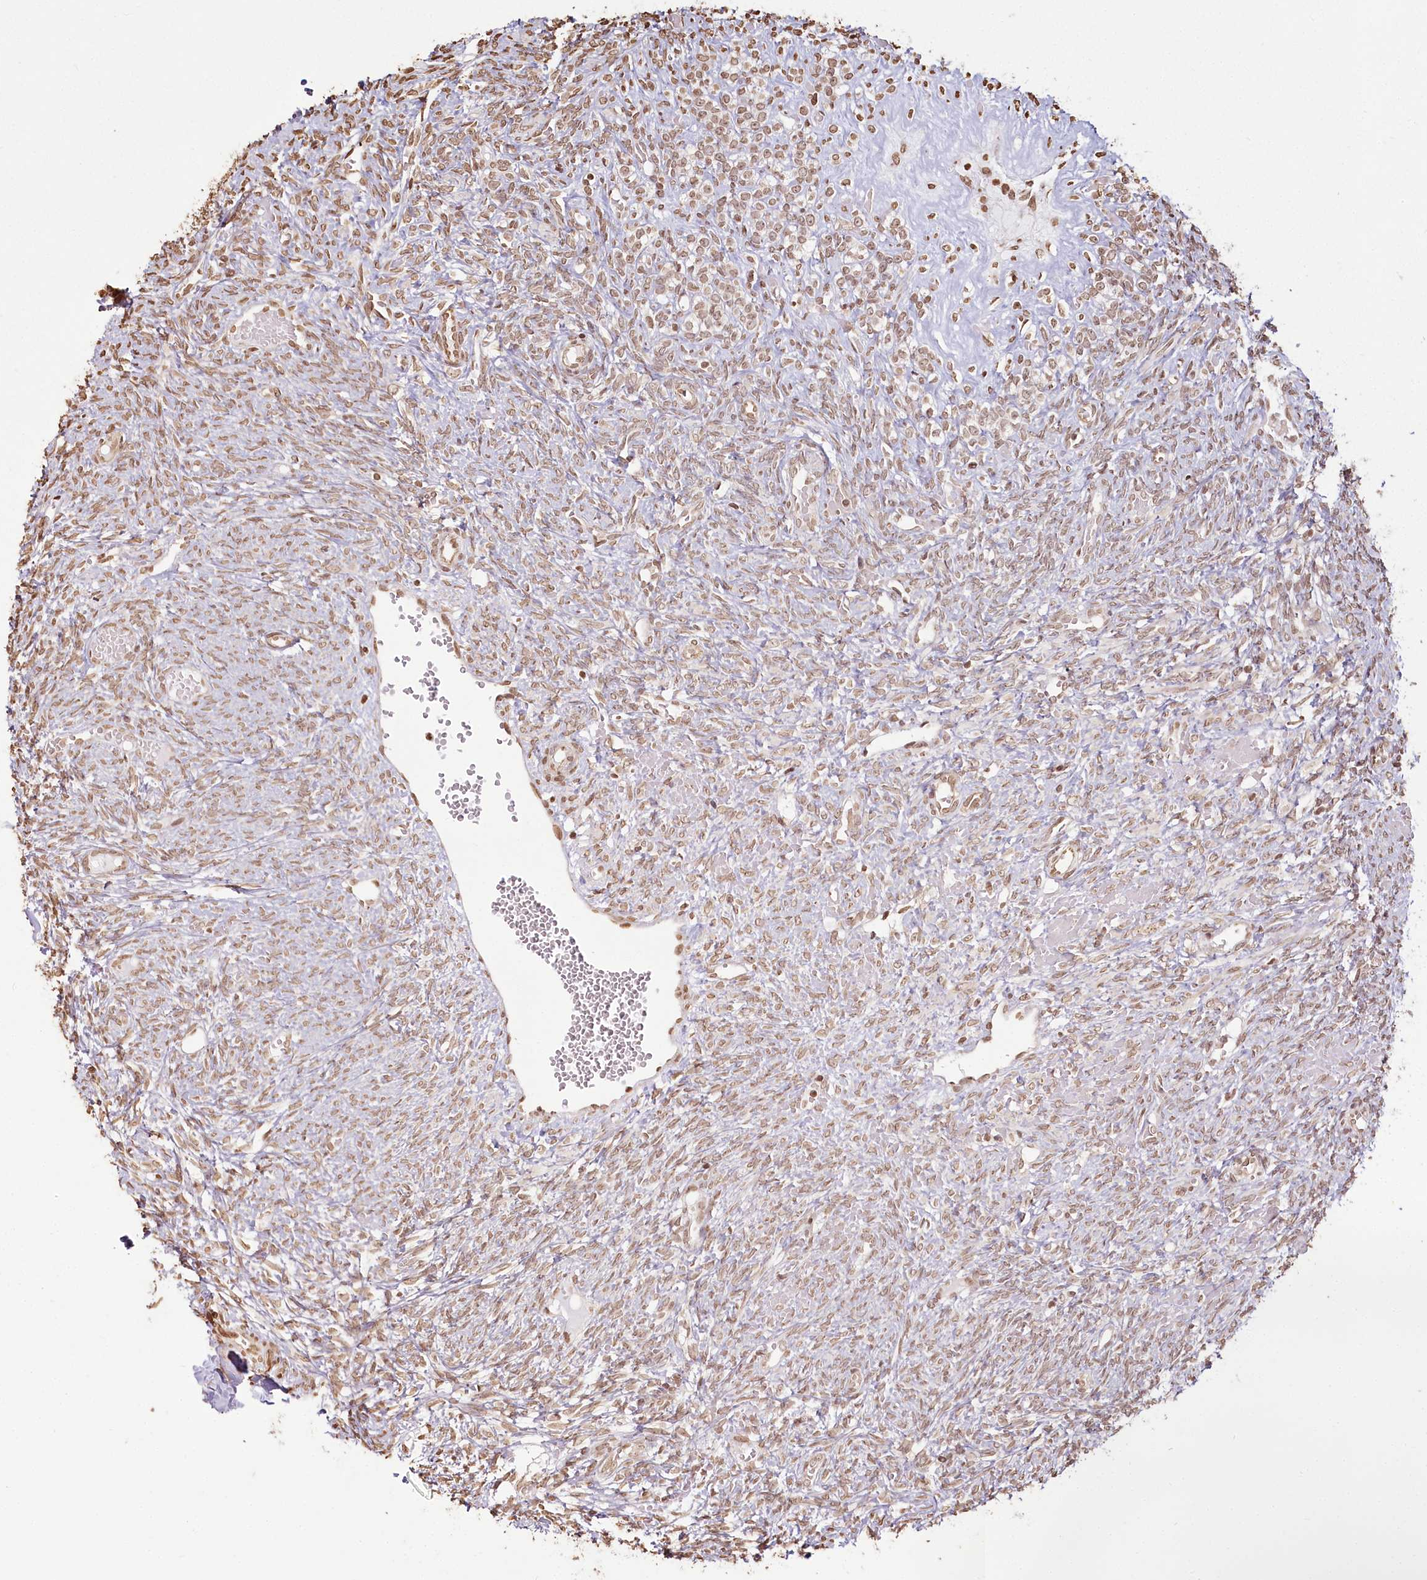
{"staining": {"intensity": "weak", "quantity": ">75%", "location": "nuclear"}, "tissue": "ovary", "cell_type": "Follicle cells", "image_type": "normal", "snomed": [{"axis": "morphology", "description": "Normal tissue, NOS"}, {"axis": "topography", "description": "Ovary"}], "caption": "Human ovary stained for a protein (brown) demonstrates weak nuclear positive expression in approximately >75% of follicle cells.", "gene": "FAM13A", "patient": {"sex": "female", "age": 41}}